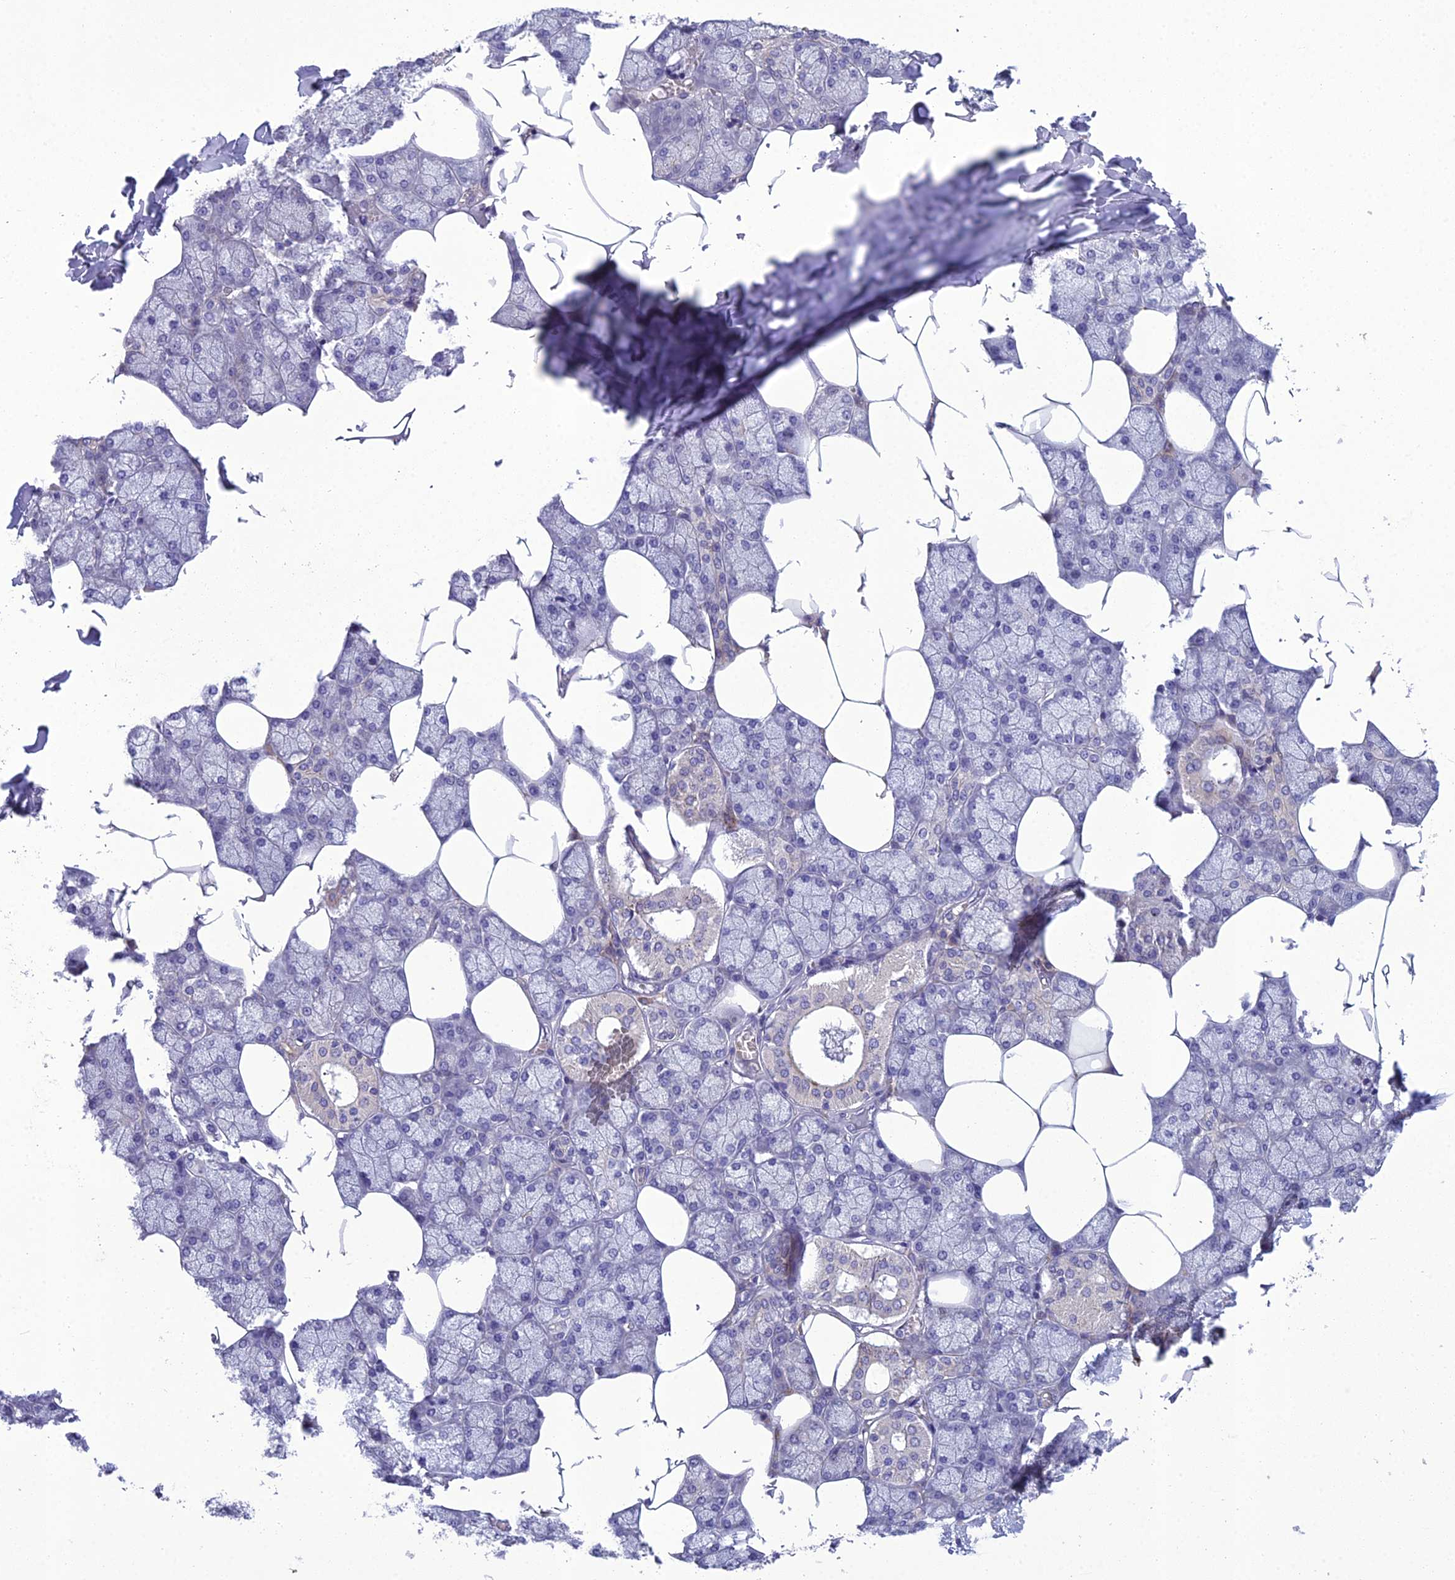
{"staining": {"intensity": "moderate", "quantity": "<25%", "location": "cytoplasmic/membranous"}, "tissue": "salivary gland", "cell_type": "Glandular cells", "image_type": "normal", "snomed": [{"axis": "morphology", "description": "Normal tissue, NOS"}, {"axis": "topography", "description": "Salivary gland"}], "caption": "Immunohistochemistry (IHC) histopathology image of benign salivary gland stained for a protein (brown), which reveals low levels of moderate cytoplasmic/membranous expression in approximately <25% of glandular cells.", "gene": "ADIPOR2", "patient": {"sex": "male", "age": 62}}